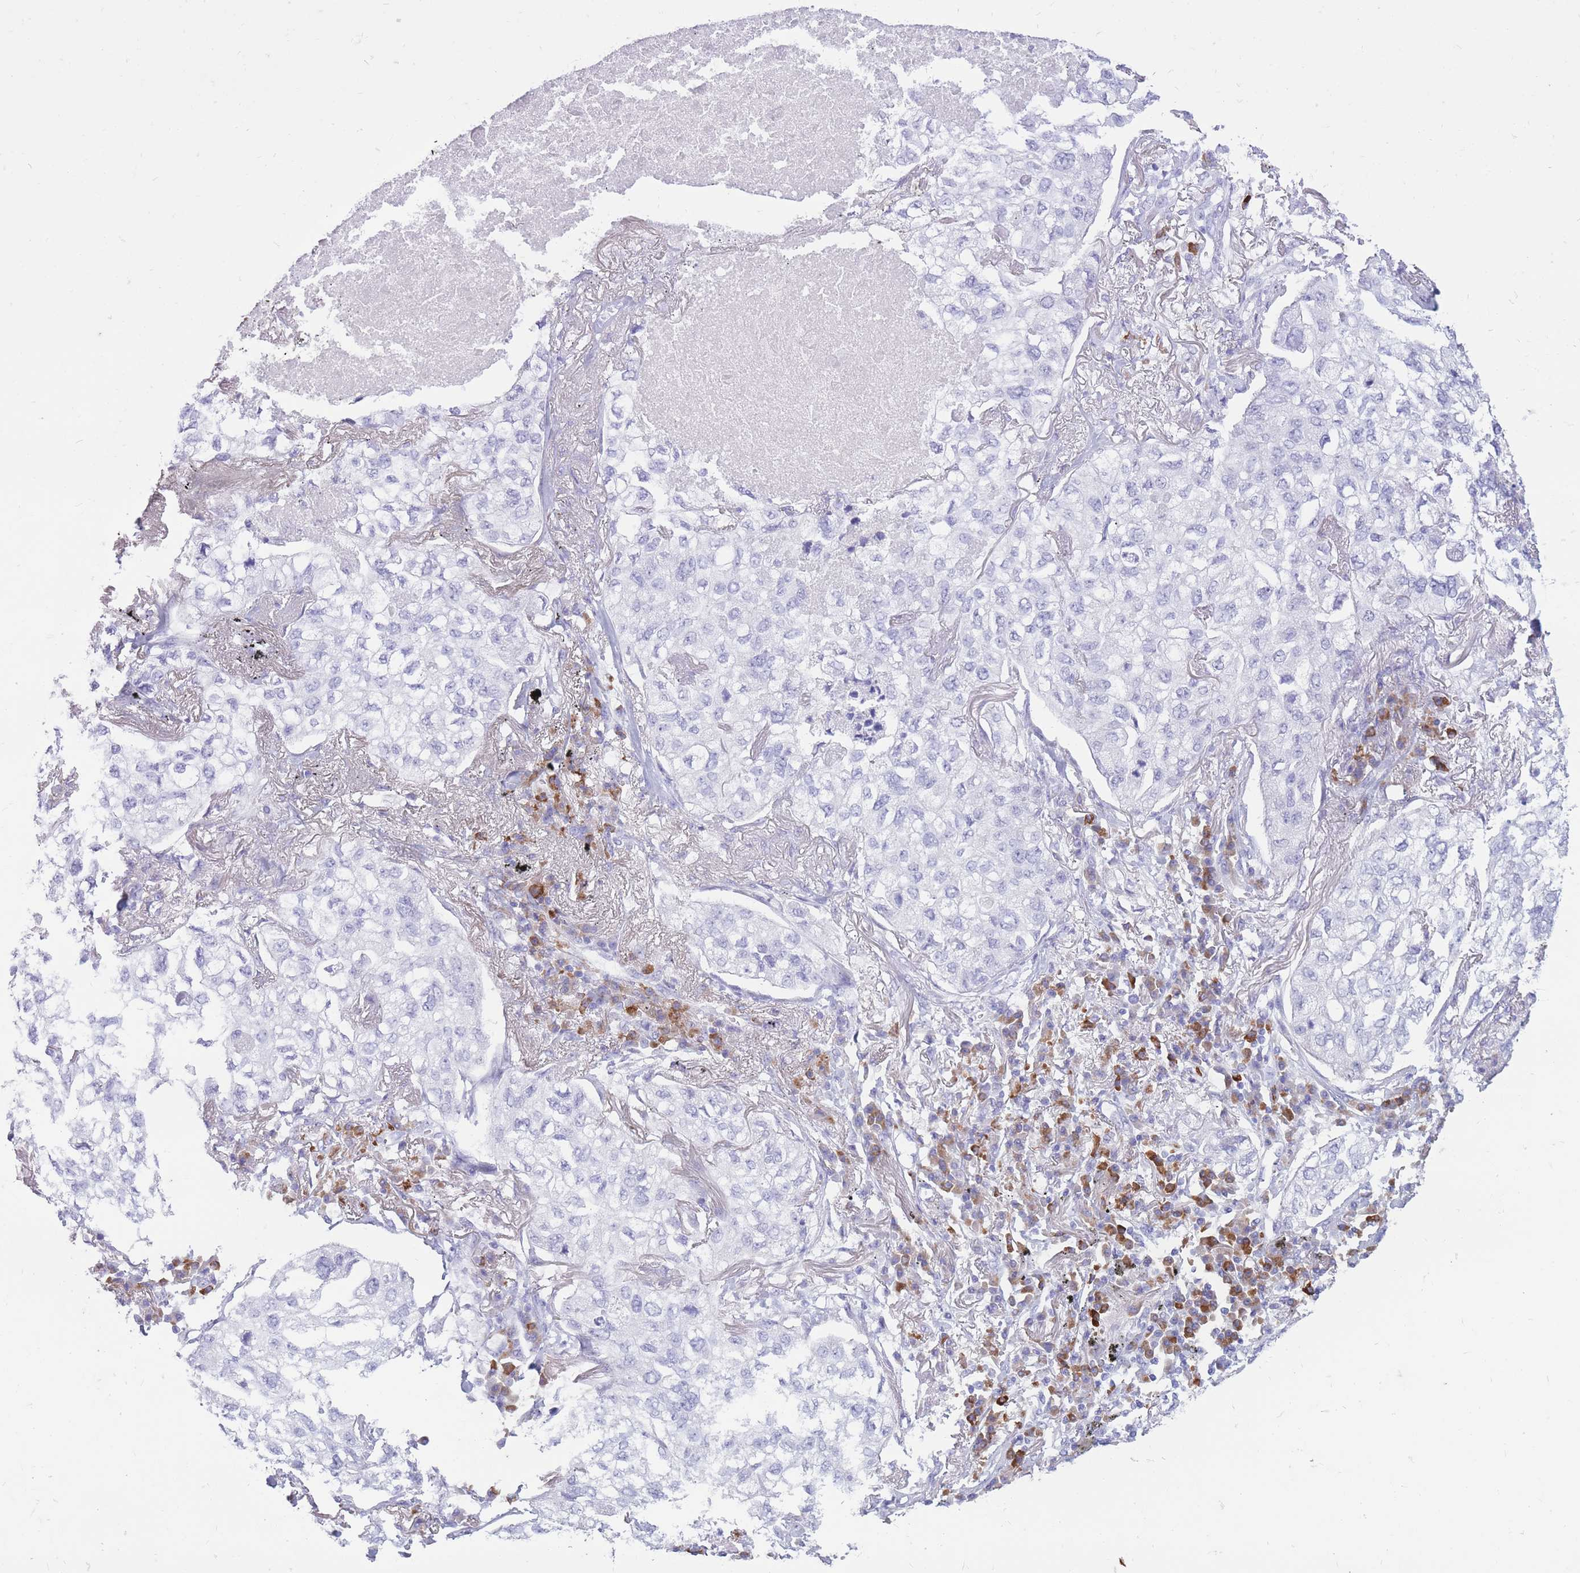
{"staining": {"intensity": "negative", "quantity": "none", "location": "none"}, "tissue": "lung cancer", "cell_type": "Tumor cells", "image_type": "cancer", "snomed": [{"axis": "morphology", "description": "Adenocarcinoma, NOS"}, {"axis": "topography", "description": "Lung"}], "caption": "High magnification brightfield microscopy of lung cancer (adenocarcinoma) stained with DAB (brown) and counterstained with hematoxylin (blue): tumor cells show no significant positivity. Brightfield microscopy of immunohistochemistry stained with DAB (3,3'-diaminobenzidine) (brown) and hematoxylin (blue), captured at high magnification.", "gene": "ZFP37", "patient": {"sex": "male", "age": 65}}